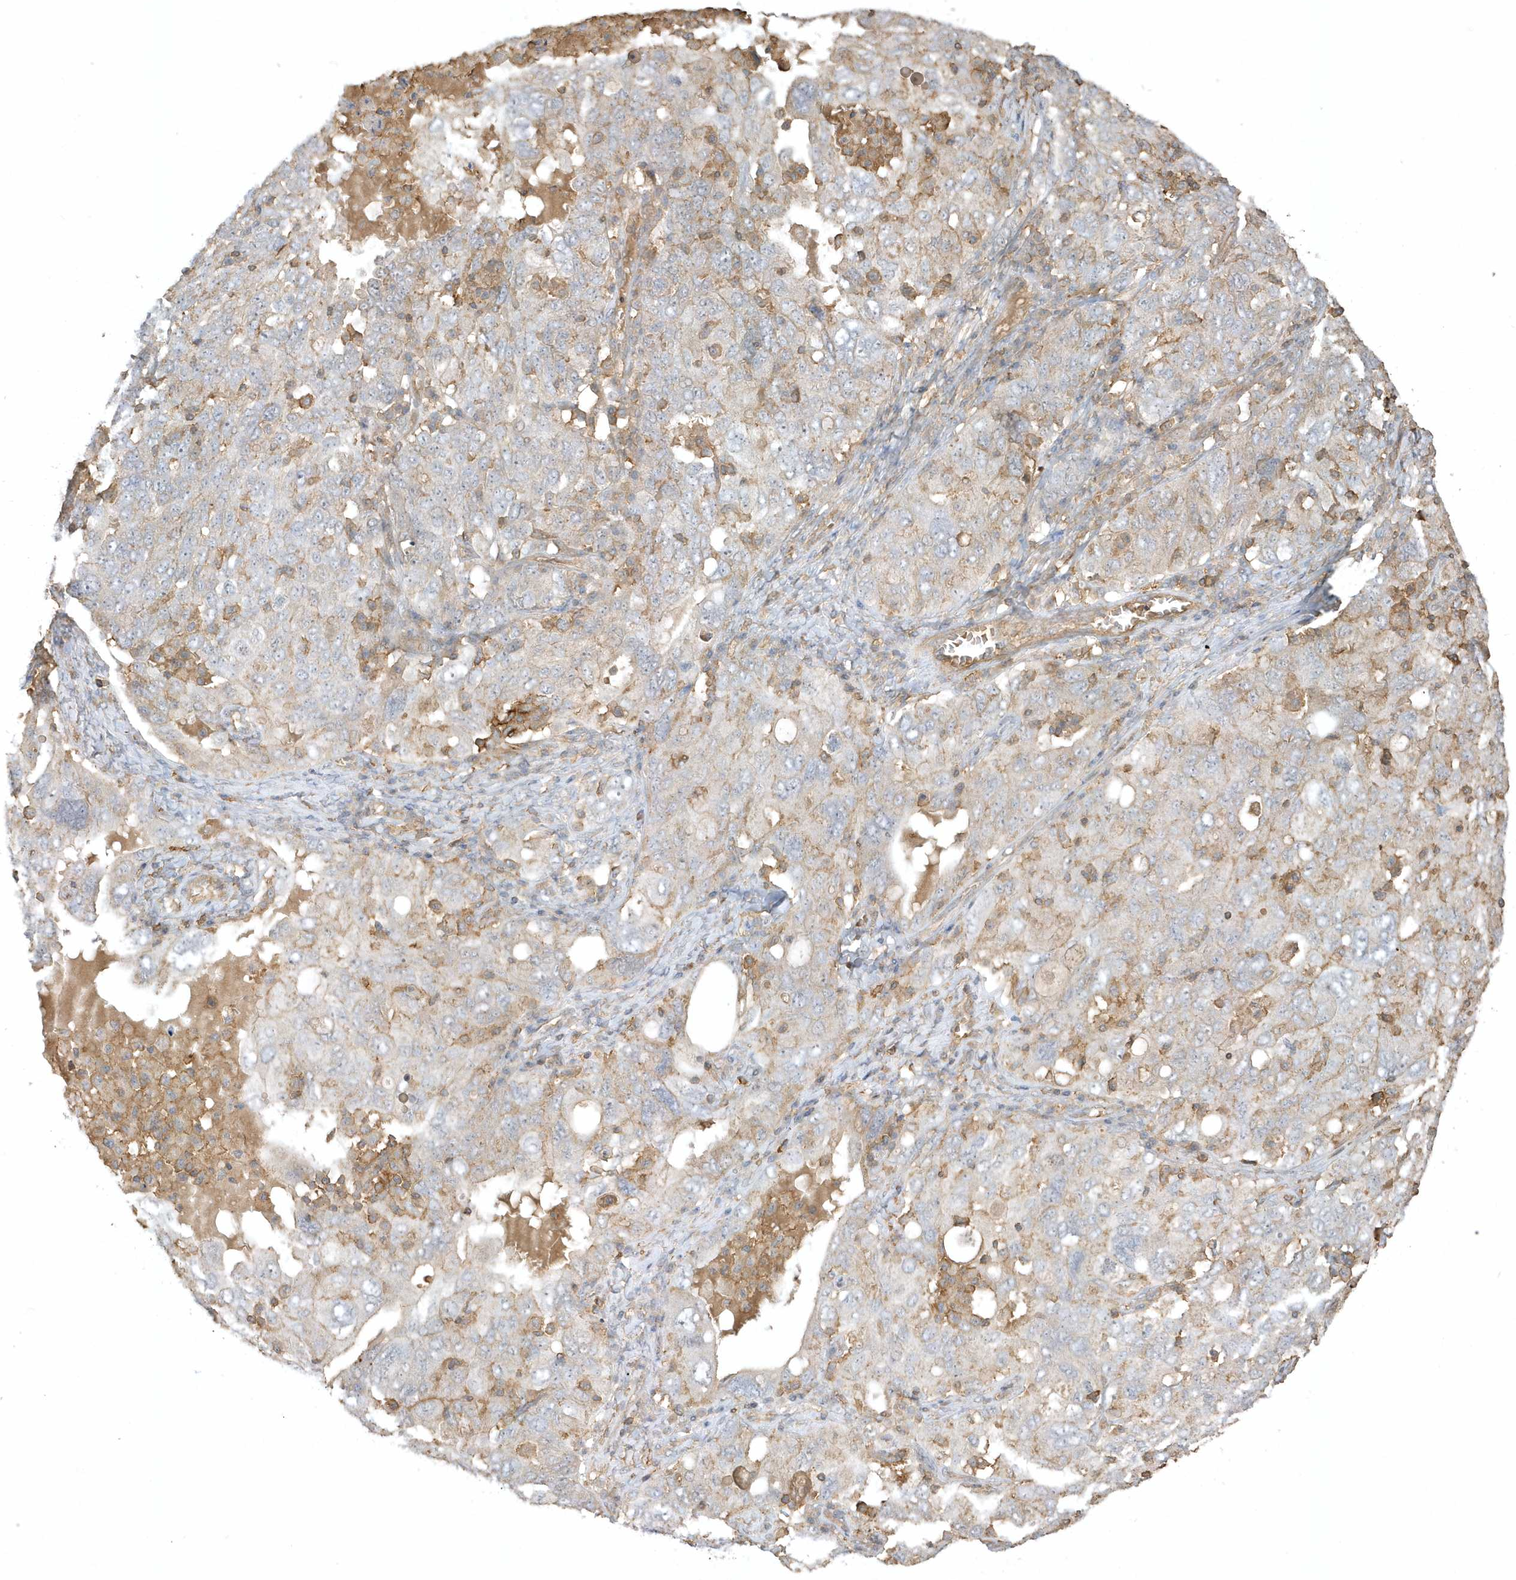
{"staining": {"intensity": "weak", "quantity": "<25%", "location": "cytoplasmic/membranous"}, "tissue": "ovarian cancer", "cell_type": "Tumor cells", "image_type": "cancer", "snomed": [{"axis": "morphology", "description": "Carcinoma, endometroid"}, {"axis": "topography", "description": "Ovary"}], "caption": "Immunohistochemistry (IHC) micrograph of neoplastic tissue: ovarian cancer (endometroid carcinoma) stained with DAB shows no significant protein expression in tumor cells.", "gene": "ZBTB8A", "patient": {"sex": "female", "age": 62}}